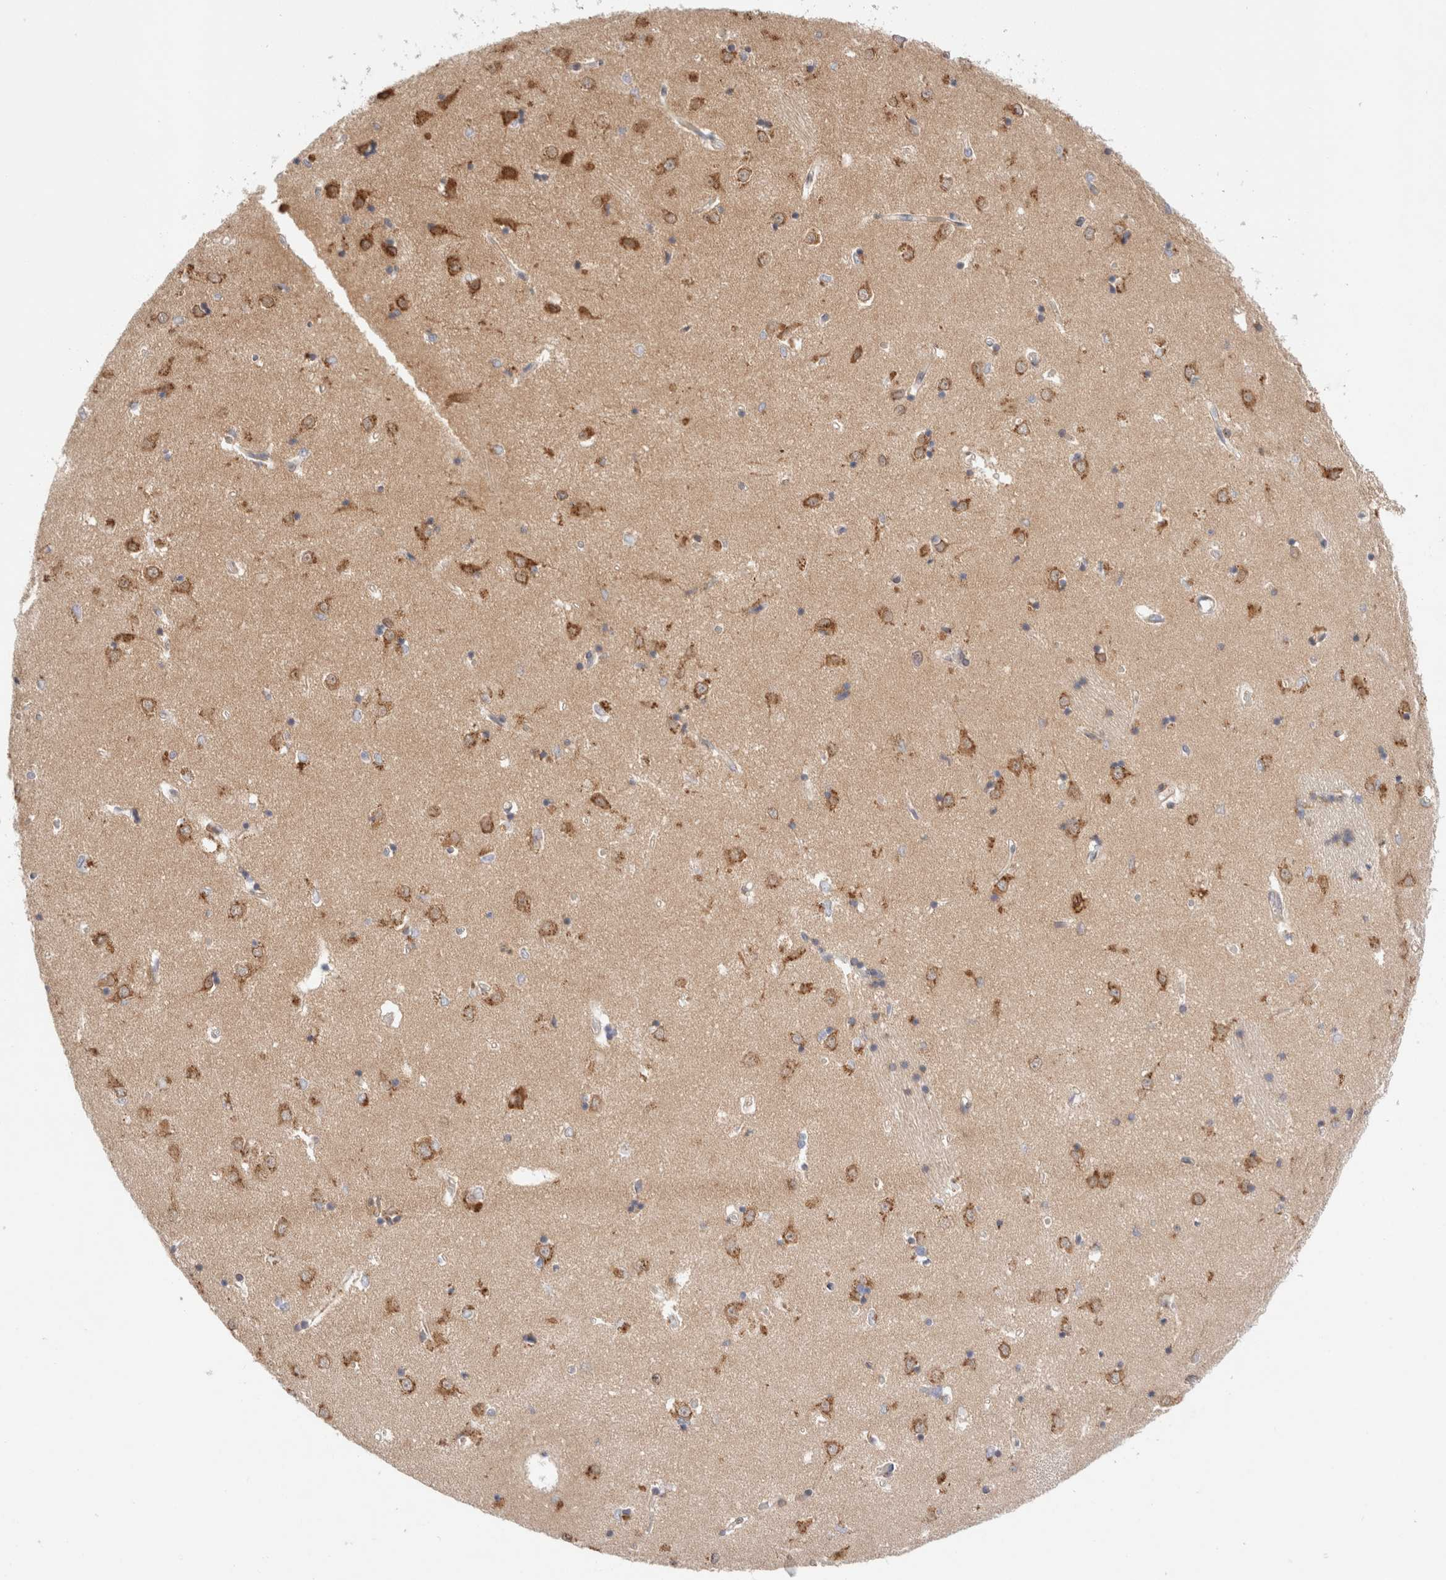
{"staining": {"intensity": "moderate", "quantity": "<25%", "location": "cytoplasmic/membranous"}, "tissue": "caudate", "cell_type": "Glial cells", "image_type": "normal", "snomed": [{"axis": "morphology", "description": "Normal tissue, NOS"}, {"axis": "topography", "description": "Lateral ventricle wall"}], "caption": "IHC micrograph of normal caudate: caudate stained using immunohistochemistry (IHC) shows low levels of moderate protein expression localized specifically in the cytoplasmic/membranous of glial cells, appearing as a cytoplasmic/membranous brown color.", "gene": "GCN1", "patient": {"sex": "male", "age": 45}}